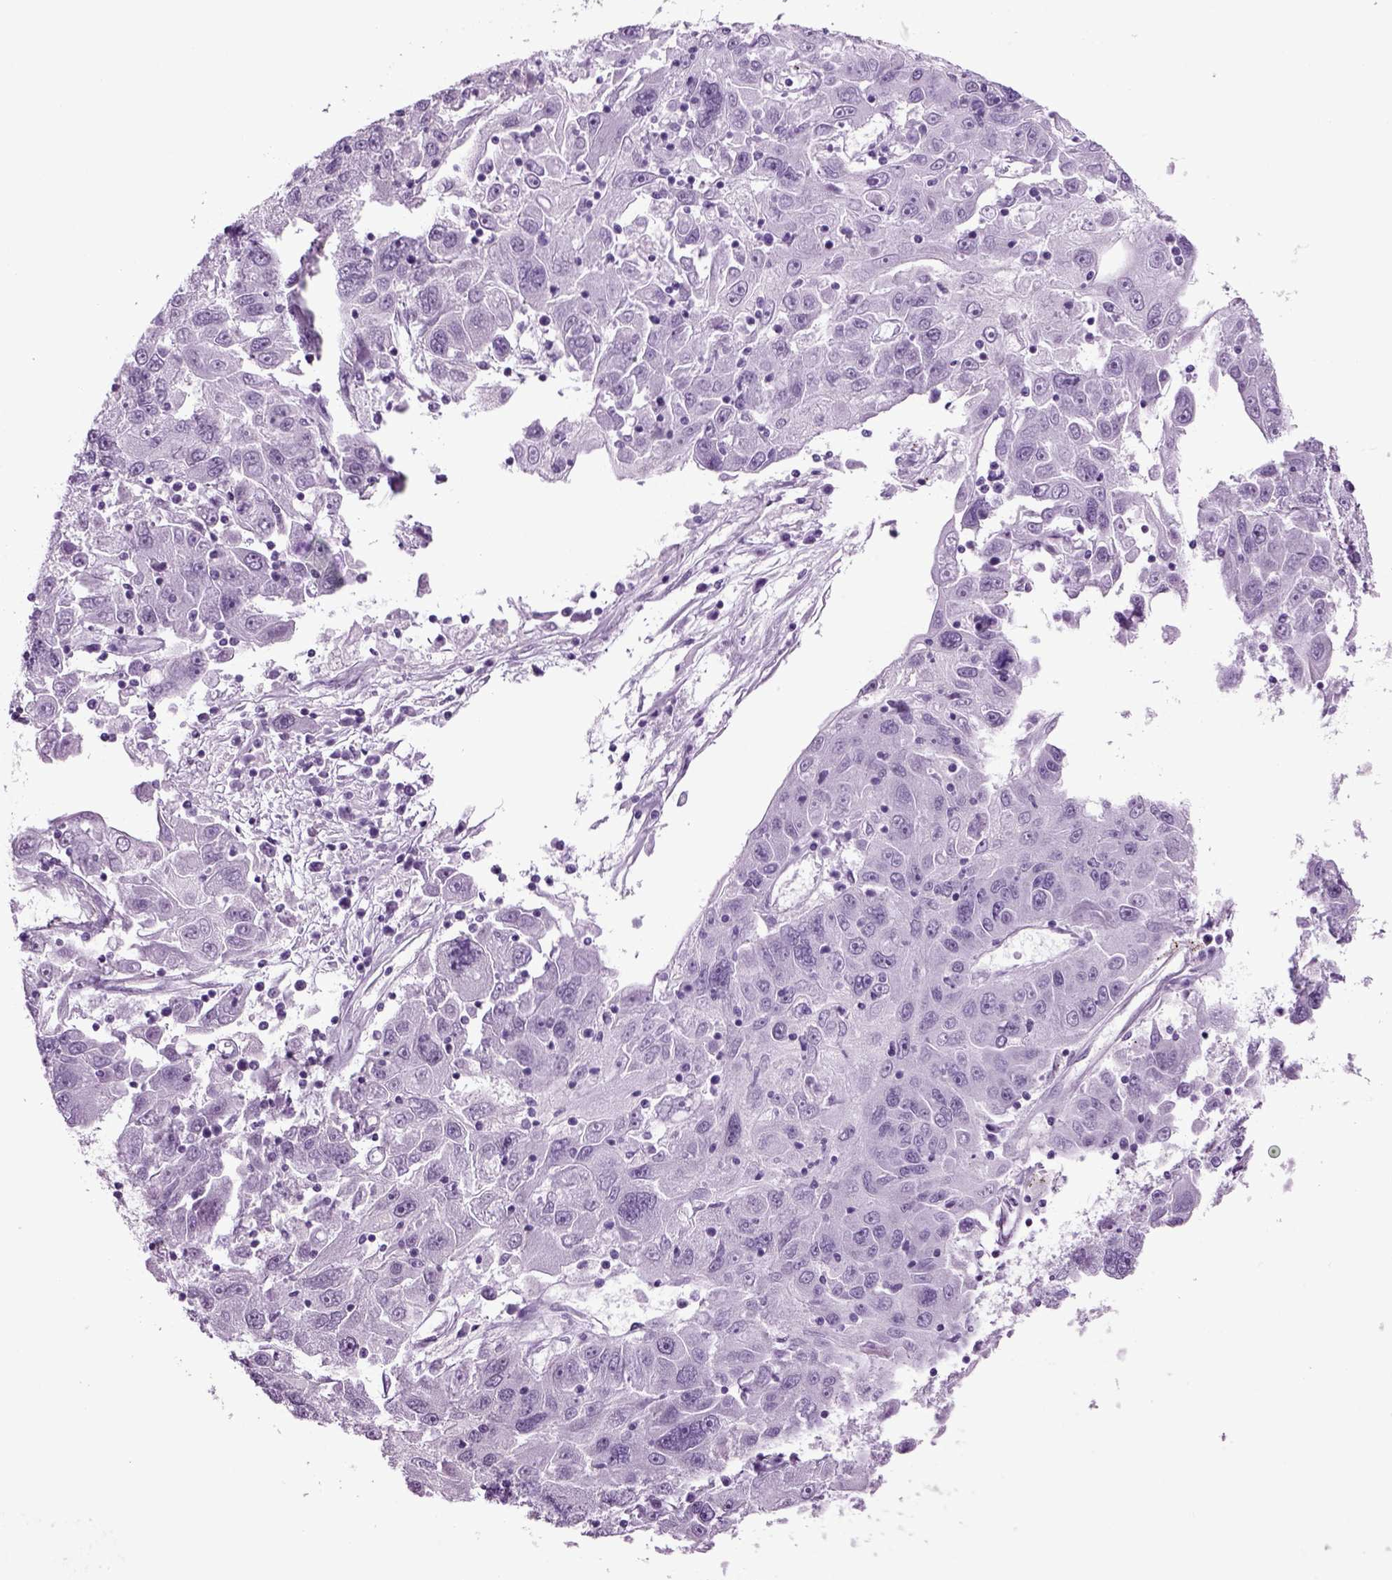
{"staining": {"intensity": "negative", "quantity": "none", "location": "none"}, "tissue": "stomach cancer", "cell_type": "Tumor cells", "image_type": "cancer", "snomed": [{"axis": "morphology", "description": "Adenocarcinoma, NOS"}, {"axis": "topography", "description": "Stomach"}], "caption": "Tumor cells are negative for brown protein staining in stomach adenocarcinoma.", "gene": "RFX3", "patient": {"sex": "male", "age": 56}}